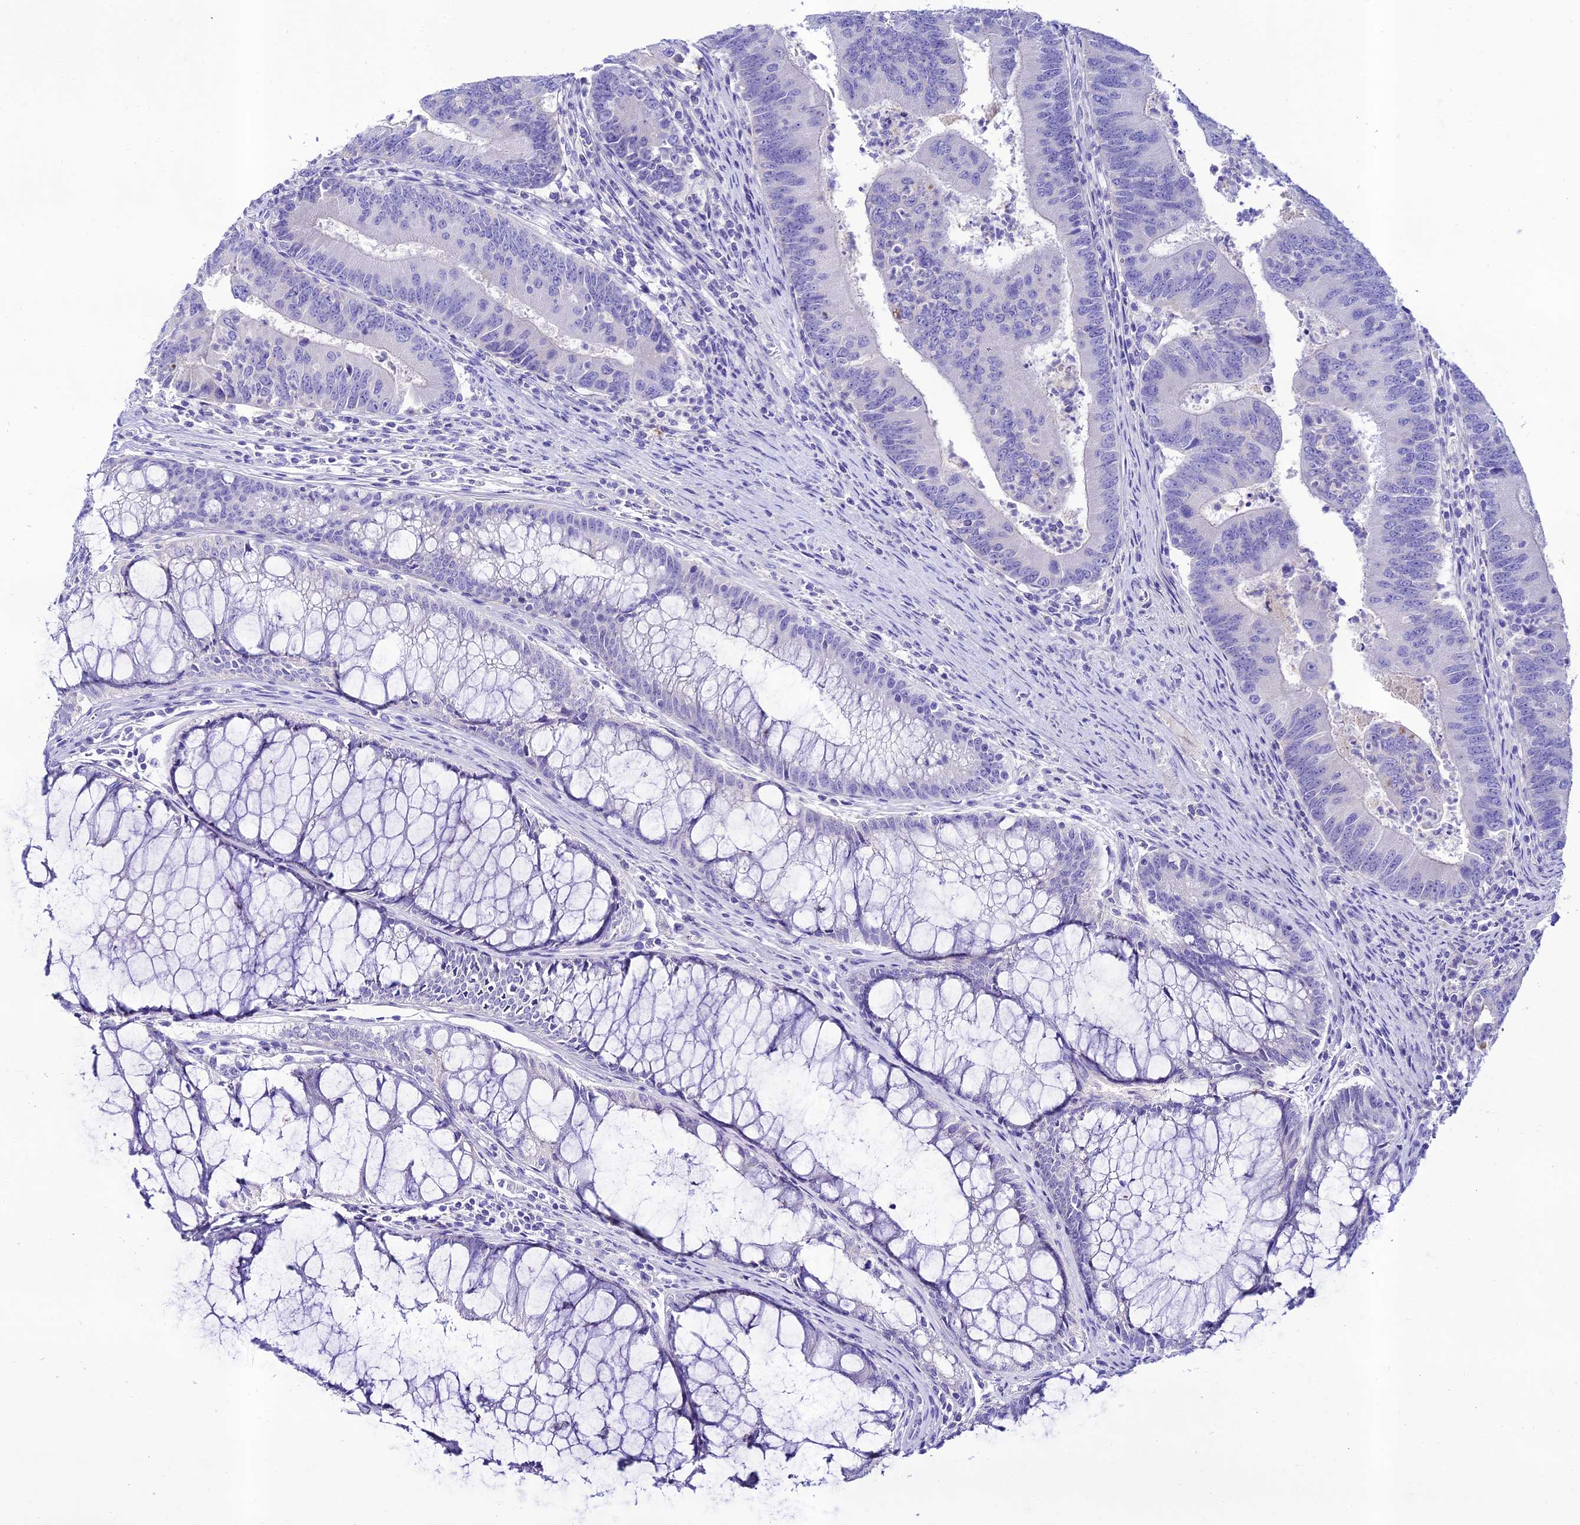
{"staining": {"intensity": "negative", "quantity": "none", "location": "none"}, "tissue": "colorectal cancer", "cell_type": "Tumor cells", "image_type": "cancer", "snomed": [{"axis": "morphology", "description": "Adenocarcinoma, NOS"}, {"axis": "topography", "description": "Colon"}], "caption": "Immunohistochemical staining of colorectal adenocarcinoma demonstrates no significant staining in tumor cells.", "gene": "NLRP6", "patient": {"sex": "female", "age": 67}}